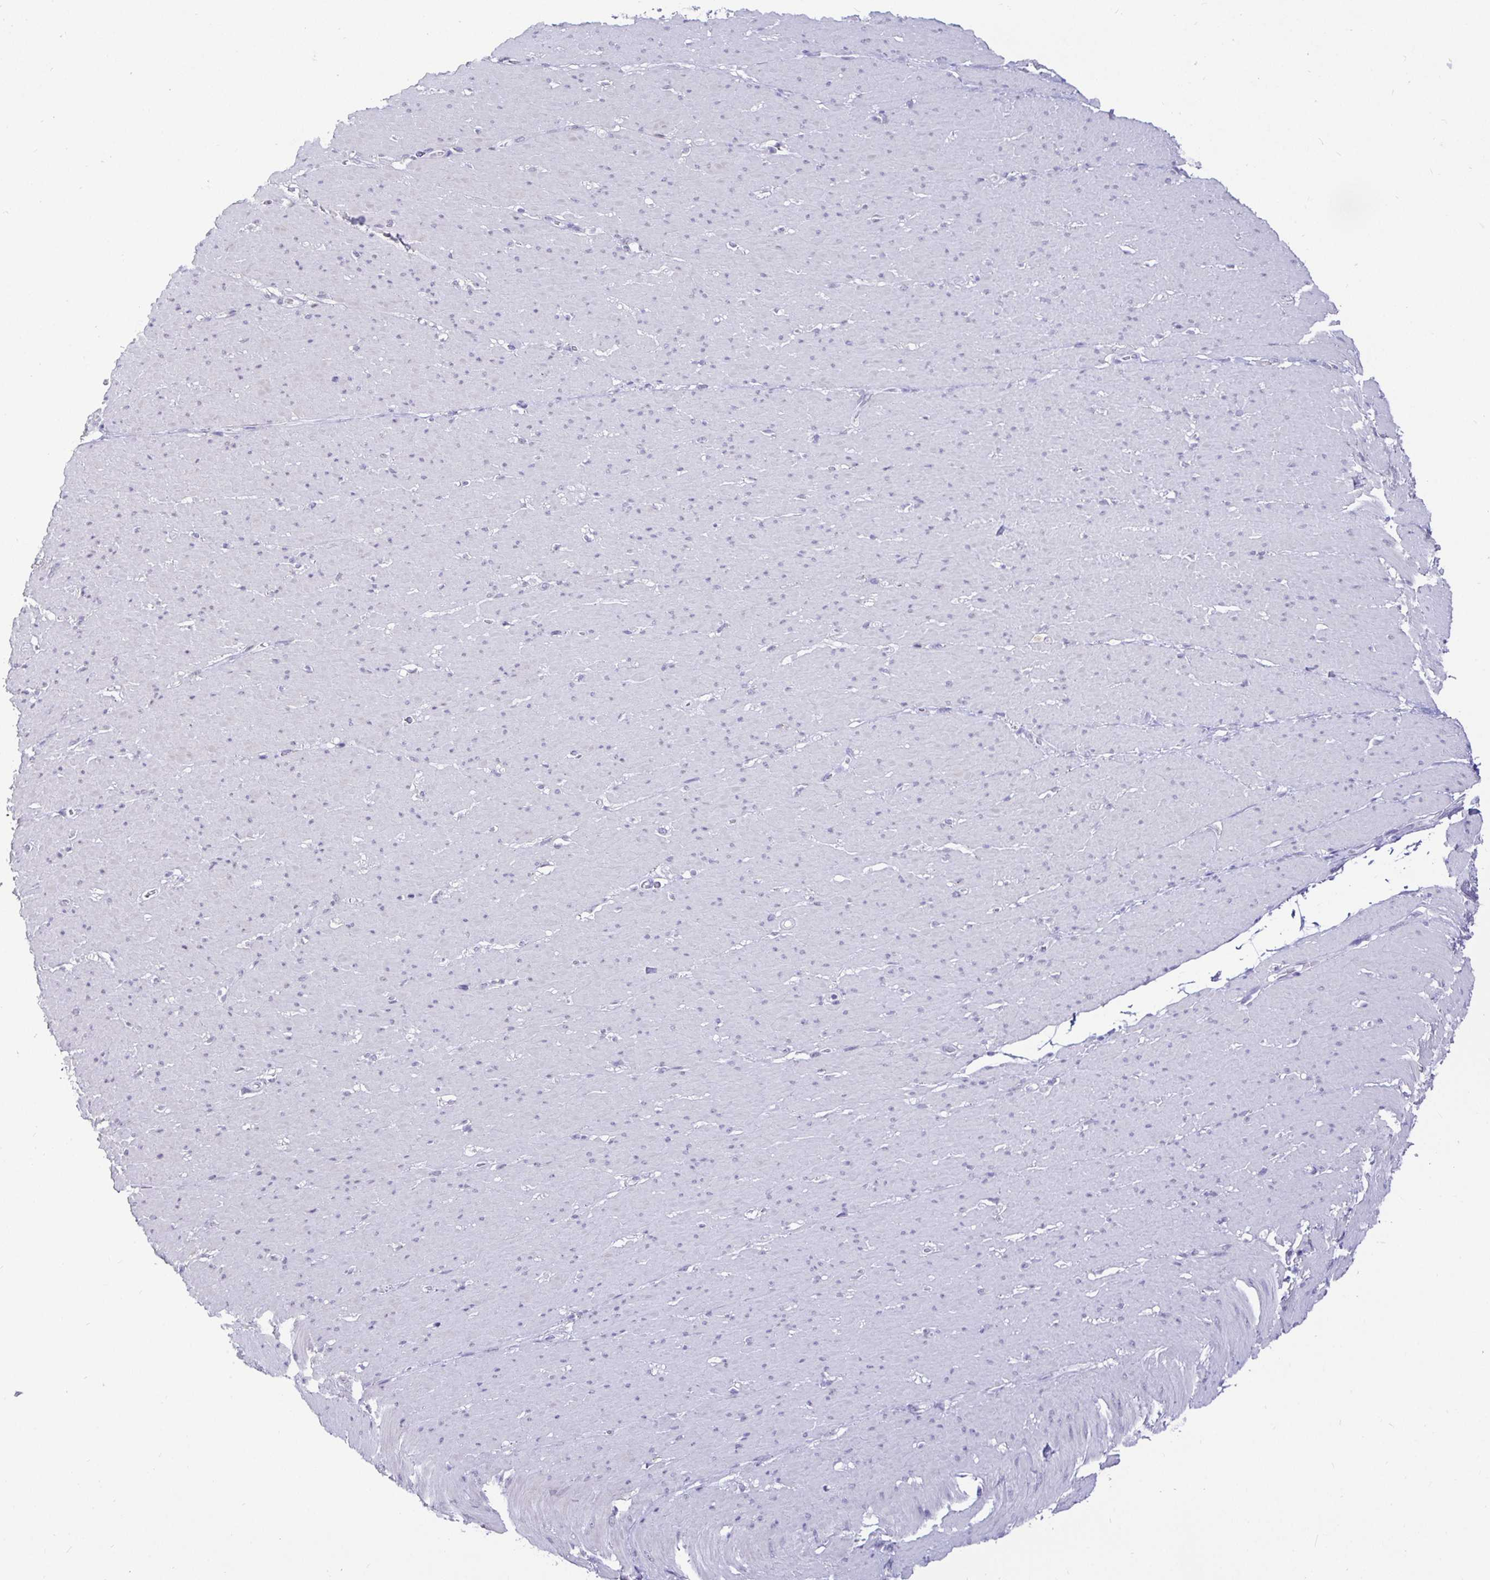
{"staining": {"intensity": "negative", "quantity": "none", "location": "none"}, "tissue": "smooth muscle", "cell_type": "Smooth muscle cells", "image_type": "normal", "snomed": [{"axis": "morphology", "description": "Normal tissue, NOS"}, {"axis": "topography", "description": "Smooth muscle"}, {"axis": "topography", "description": "Rectum"}], "caption": "A histopathology image of smooth muscle stained for a protein displays no brown staining in smooth muscle cells.", "gene": "EZHIP", "patient": {"sex": "male", "age": 53}}